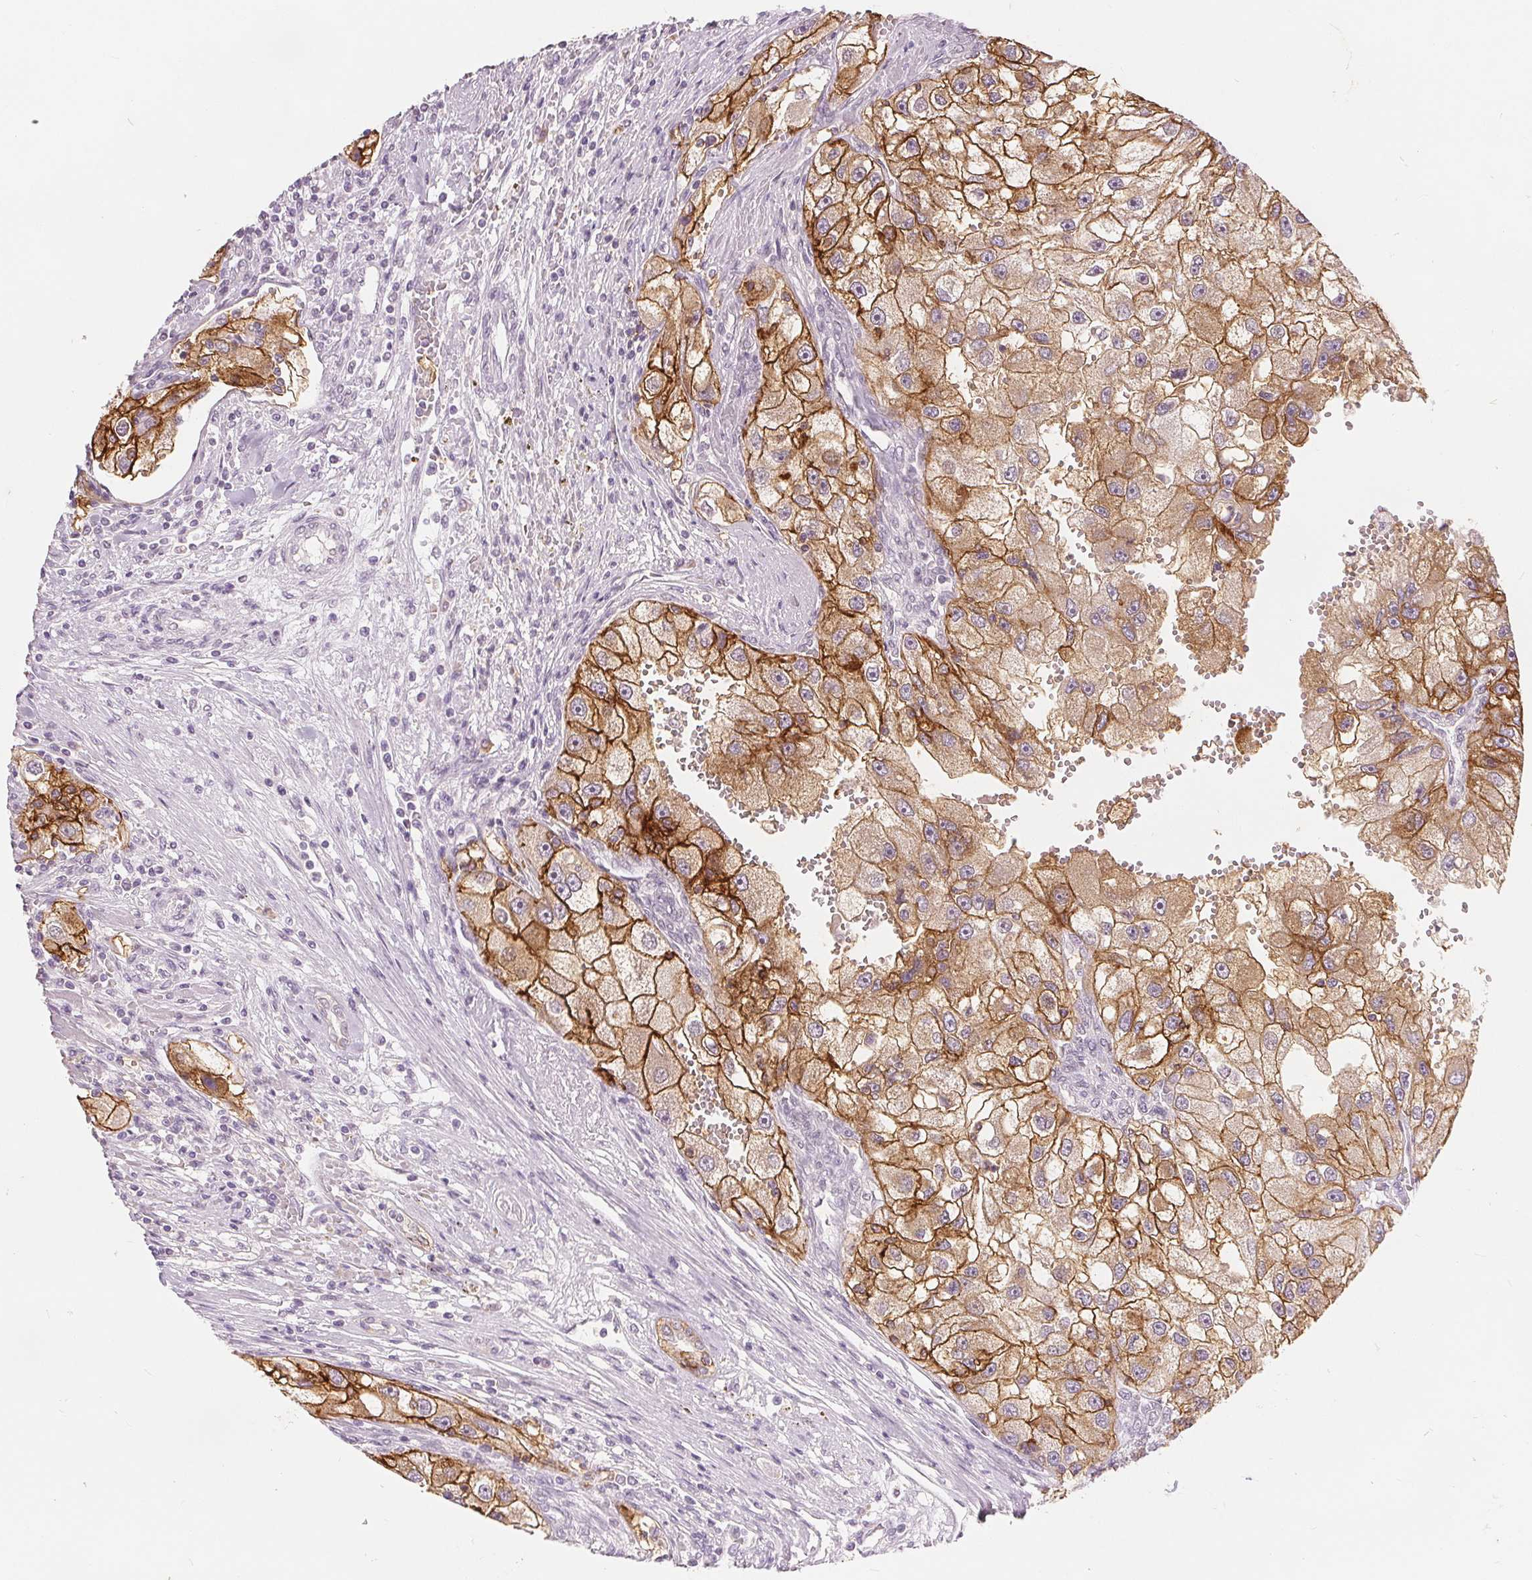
{"staining": {"intensity": "moderate", "quantity": ">75%", "location": "cytoplasmic/membranous"}, "tissue": "renal cancer", "cell_type": "Tumor cells", "image_type": "cancer", "snomed": [{"axis": "morphology", "description": "Adenocarcinoma, NOS"}, {"axis": "topography", "description": "Kidney"}], "caption": "Renal cancer (adenocarcinoma) stained with DAB (3,3'-diaminobenzidine) immunohistochemistry (IHC) shows medium levels of moderate cytoplasmic/membranous positivity in about >75% of tumor cells. (DAB IHC with brightfield microscopy, high magnification).", "gene": "CA12", "patient": {"sex": "male", "age": 63}}